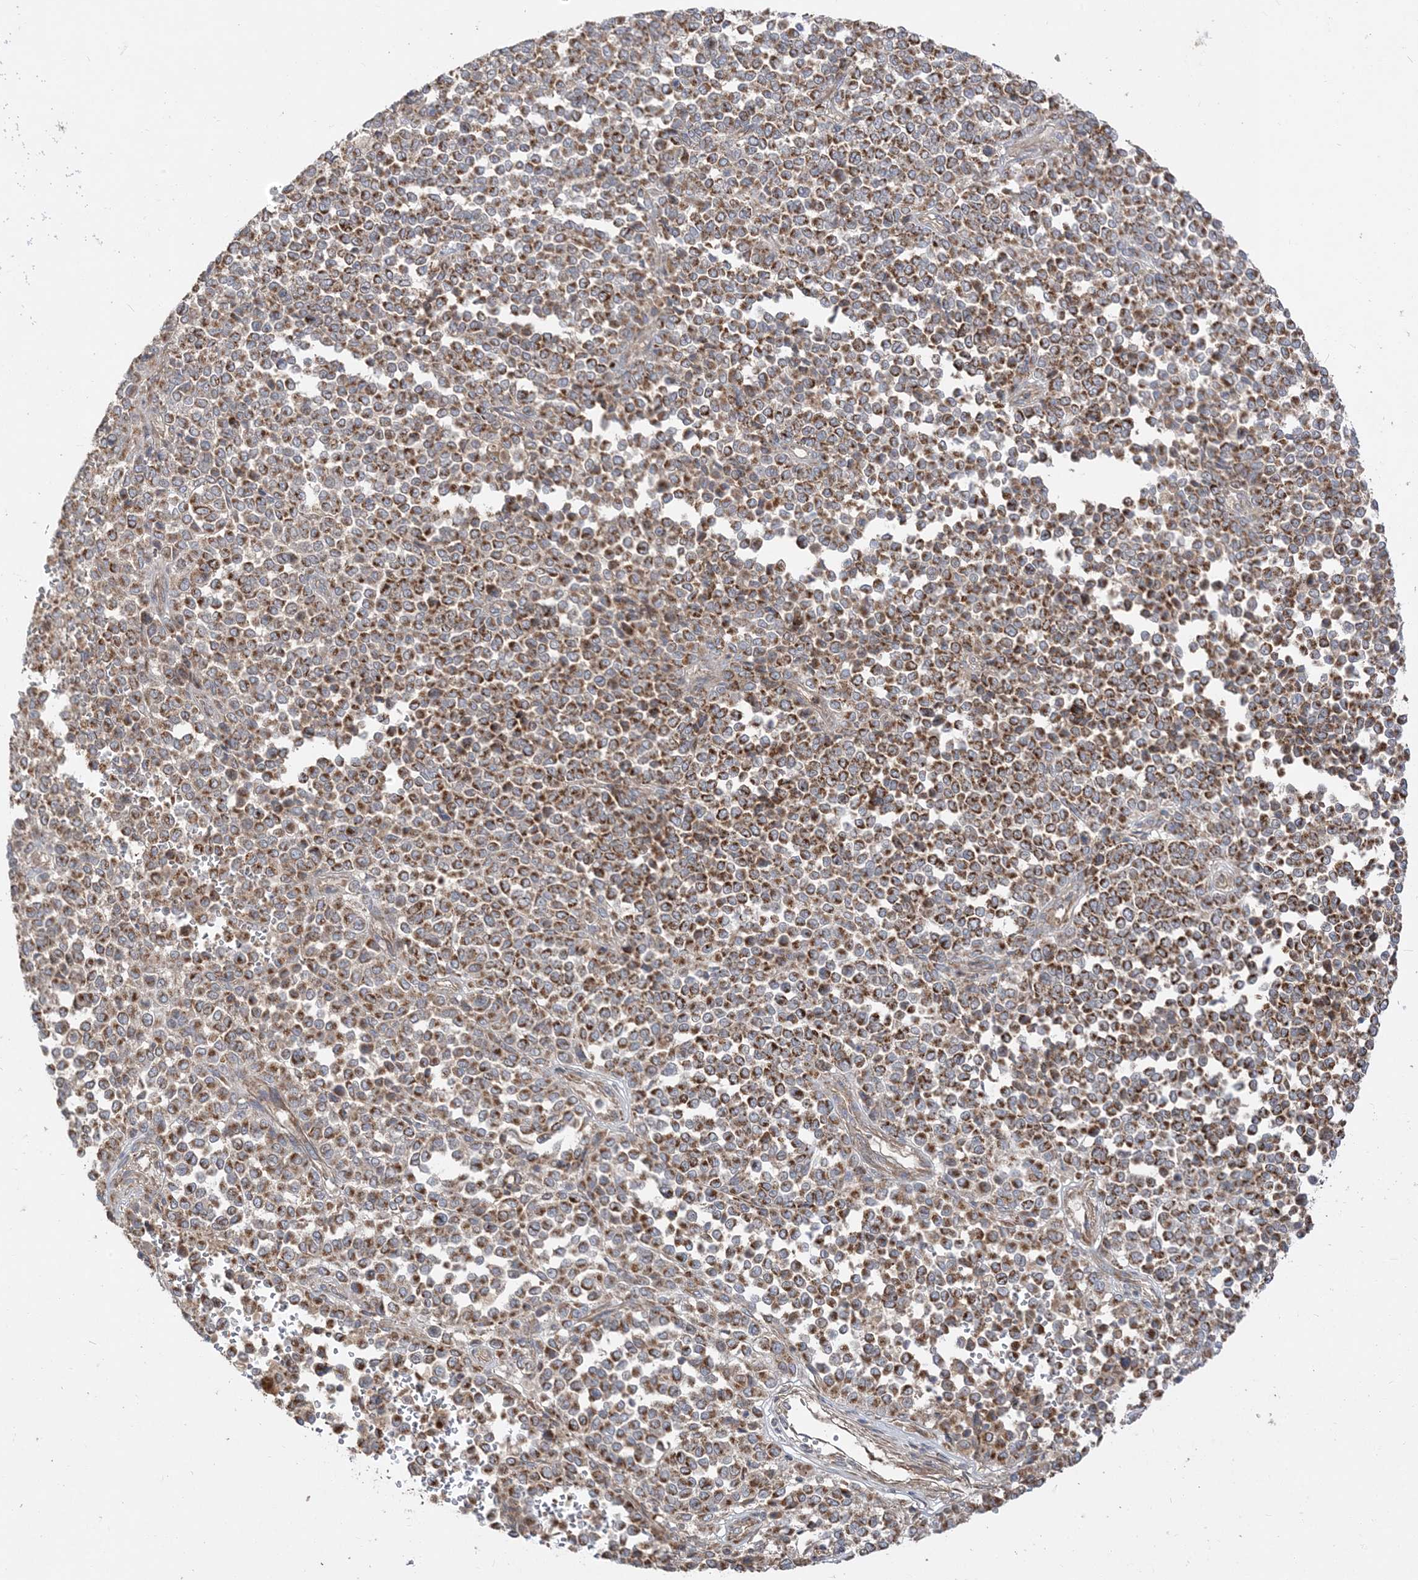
{"staining": {"intensity": "strong", "quantity": ">75%", "location": "cytoplasmic/membranous"}, "tissue": "melanoma", "cell_type": "Tumor cells", "image_type": "cancer", "snomed": [{"axis": "morphology", "description": "Malignant melanoma, Metastatic site"}, {"axis": "topography", "description": "Pancreas"}], "caption": "An immunohistochemistry photomicrograph of neoplastic tissue is shown. Protein staining in brown labels strong cytoplasmic/membranous positivity in melanoma within tumor cells.", "gene": "AARS2", "patient": {"sex": "female", "age": 30}}